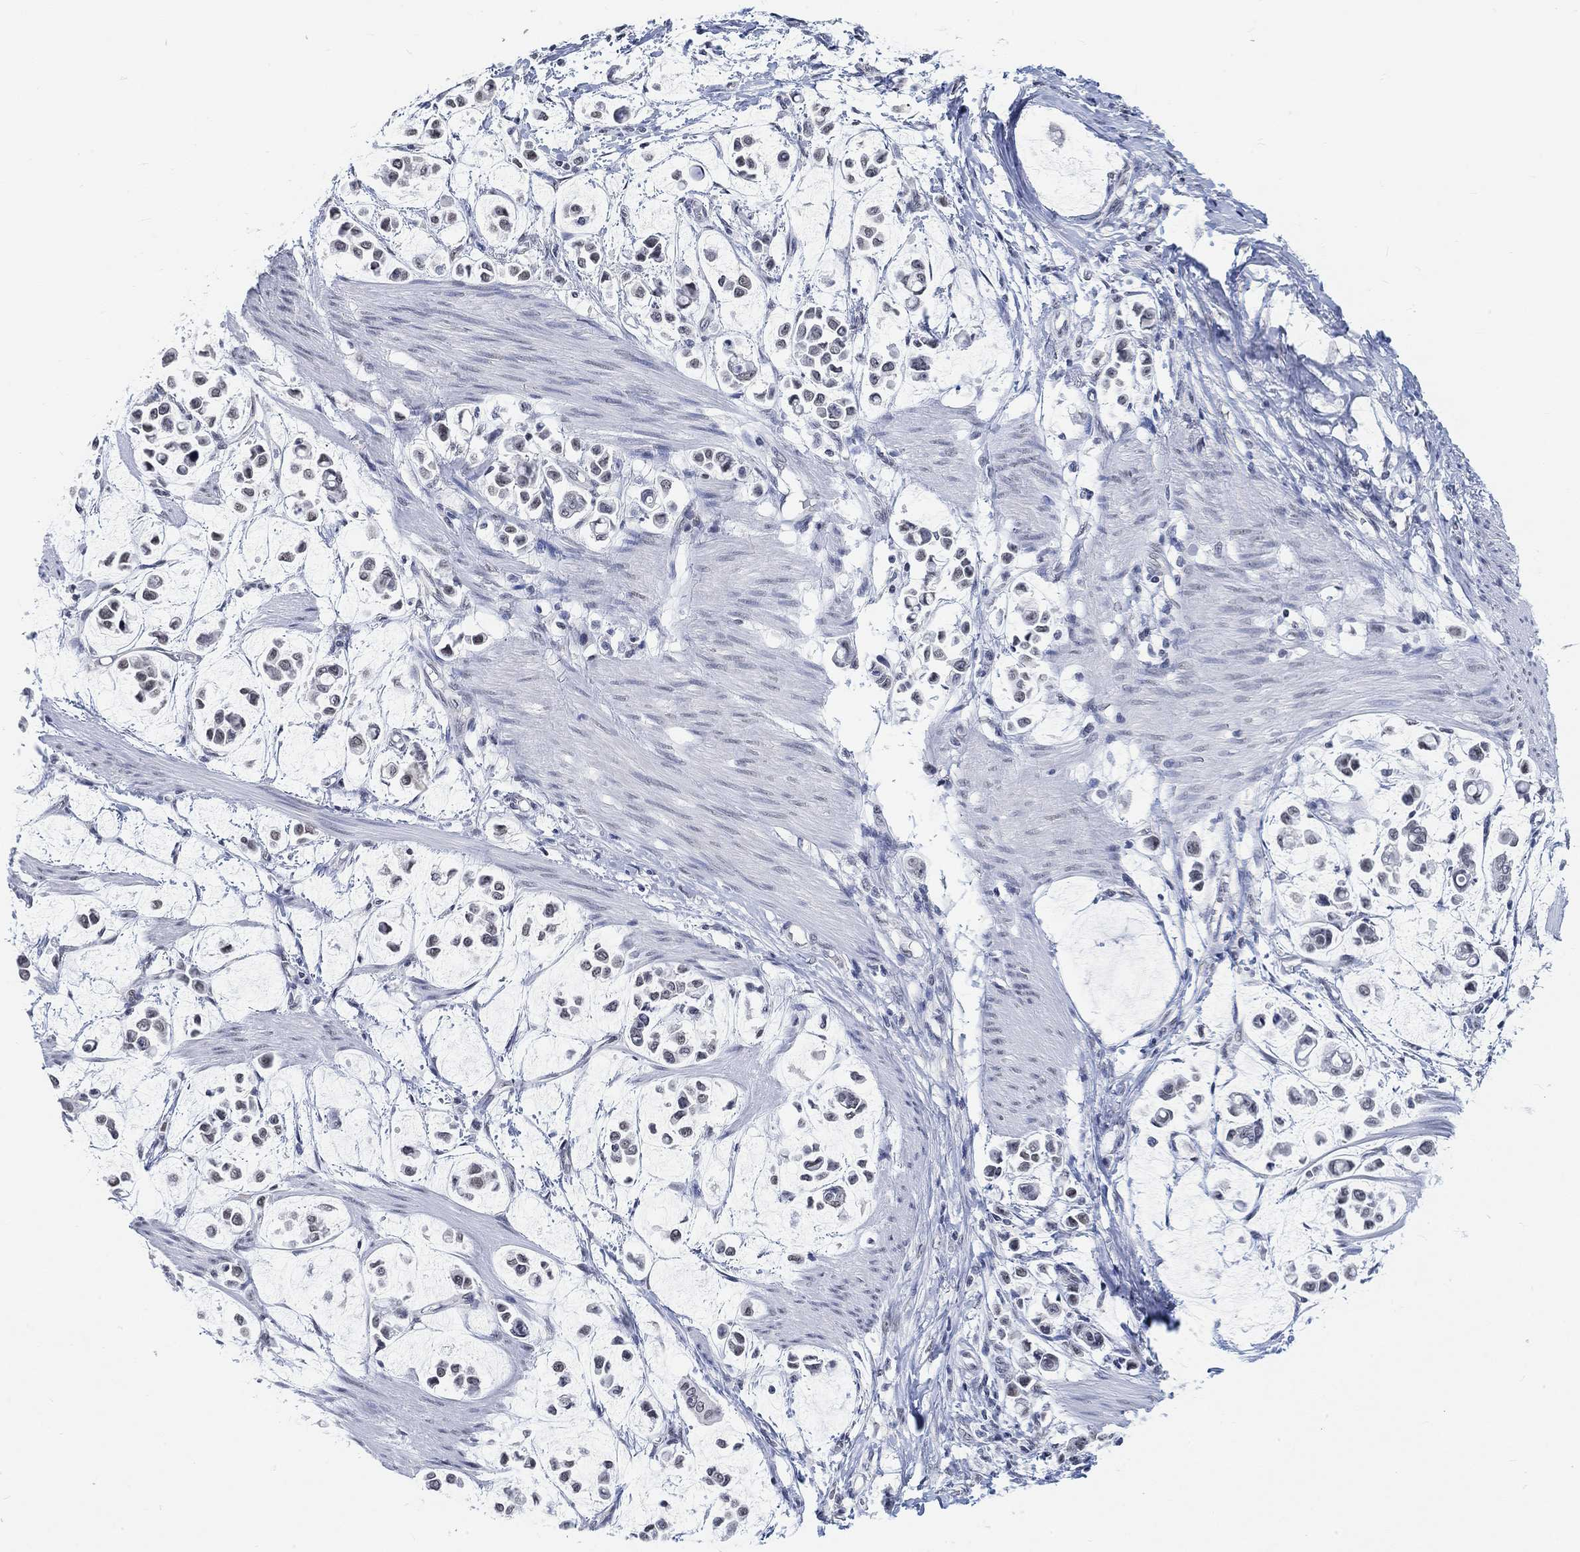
{"staining": {"intensity": "negative", "quantity": "none", "location": "none"}, "tissue": "stomach cancer", "cell_type": "Tumor cells", "image_type": "cancer", "snomed": [{"axis": "morphology", "description": "Adenocarcinoma, NOS"}, {"axis": "topography", "description": "Stomach"}], "caption": "A micrograph of stomach cancer (adenocarcinoma) stained for a protein exhibits no brown staining in tumor cells.", "gene": "PURG", "patient": {"sex": "male", "age": 82}}